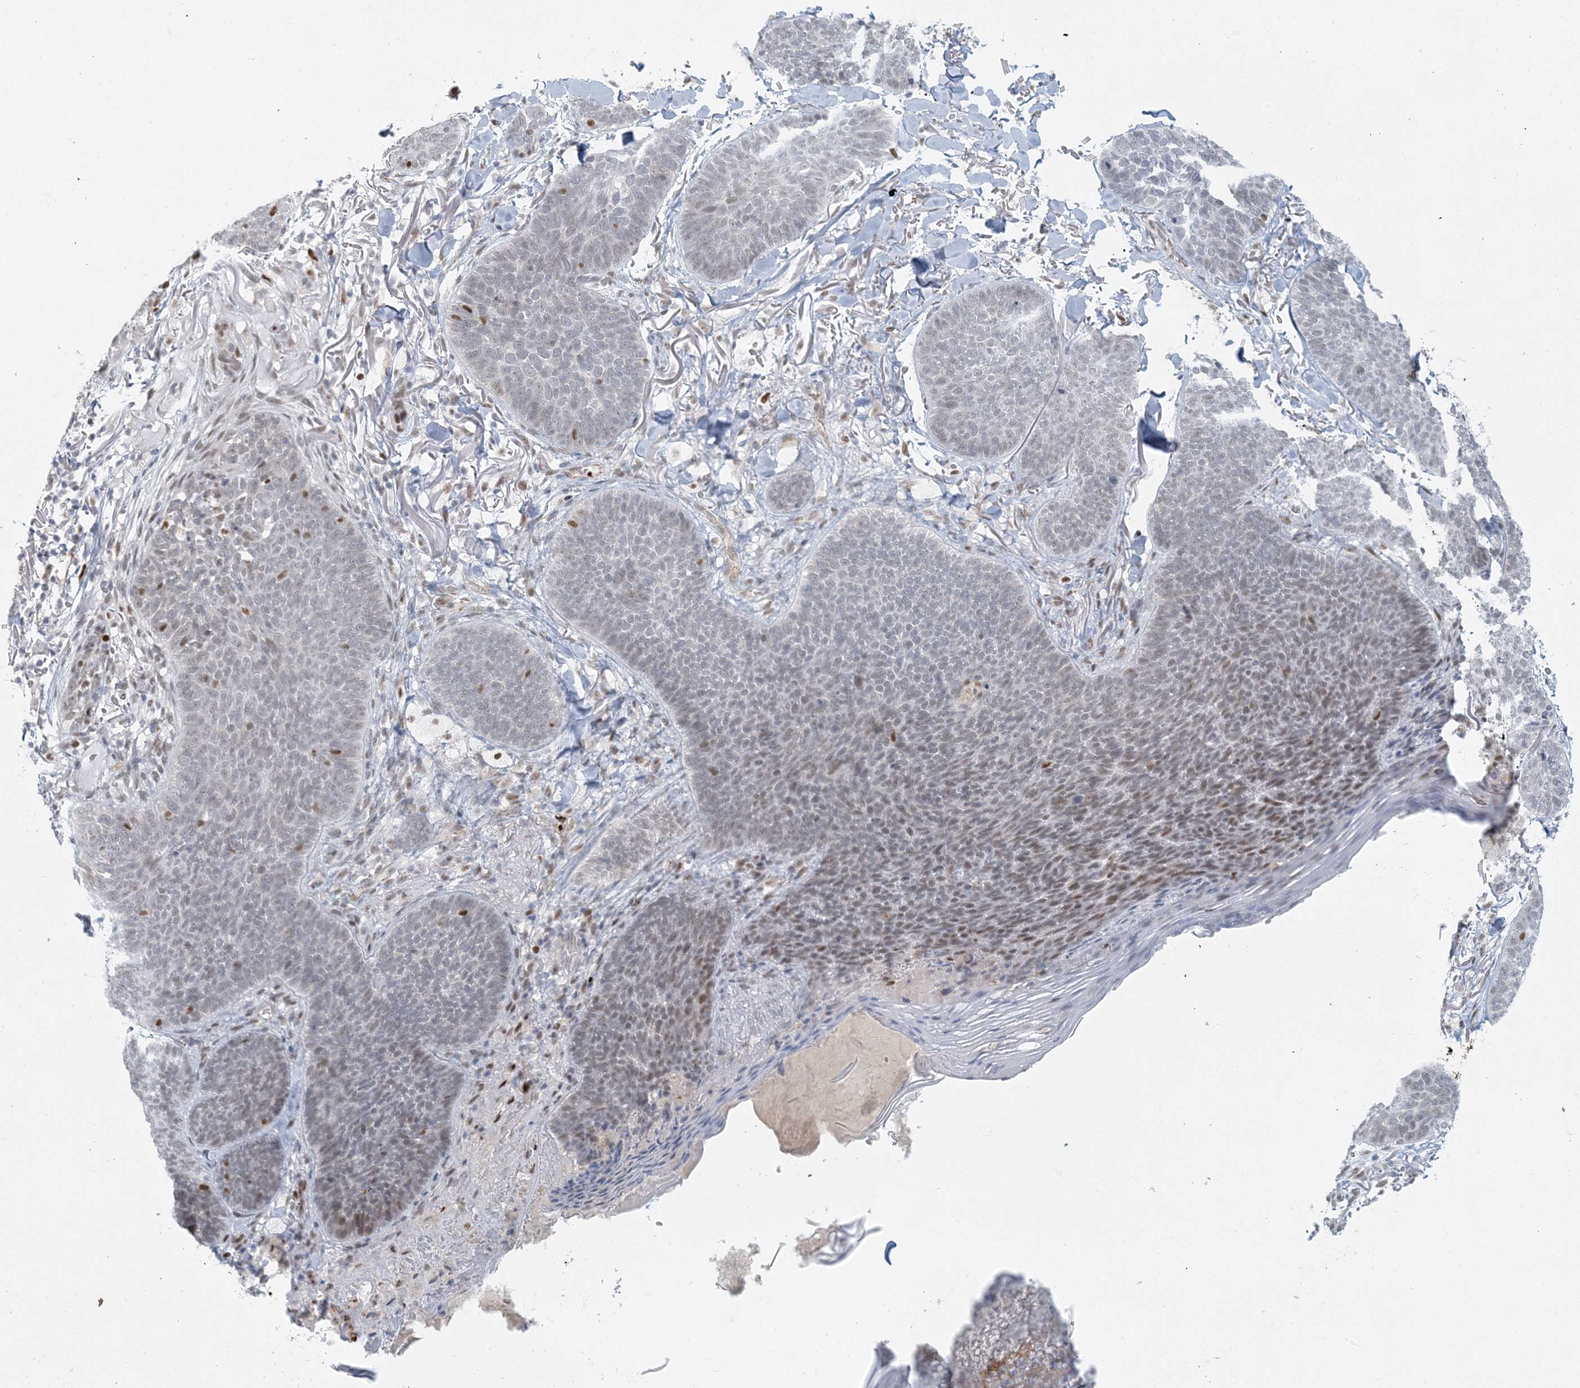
{"staining": {"intensity": "weak", "quantity": "<25%", "location": "nuclear"}, "tissue": "skin cancer", "cell_type": "Tumor cells", "image_type": "cancer", "snomed": [{"axis": "morphology", "description": "Basal cell carcinoma"}, {"axis": "topography", "description": "Skin"}], "caption": "Immunohistochemistry (IHC) histopathology image of basal cell carcinoma (skin) stained for a protein (brown), which exhibits no positivity in tumor cells. (IHC, brightfield microscopy, high magnification).", "gene": "AK9", "patient": {"sex": "male", "age": 85}}